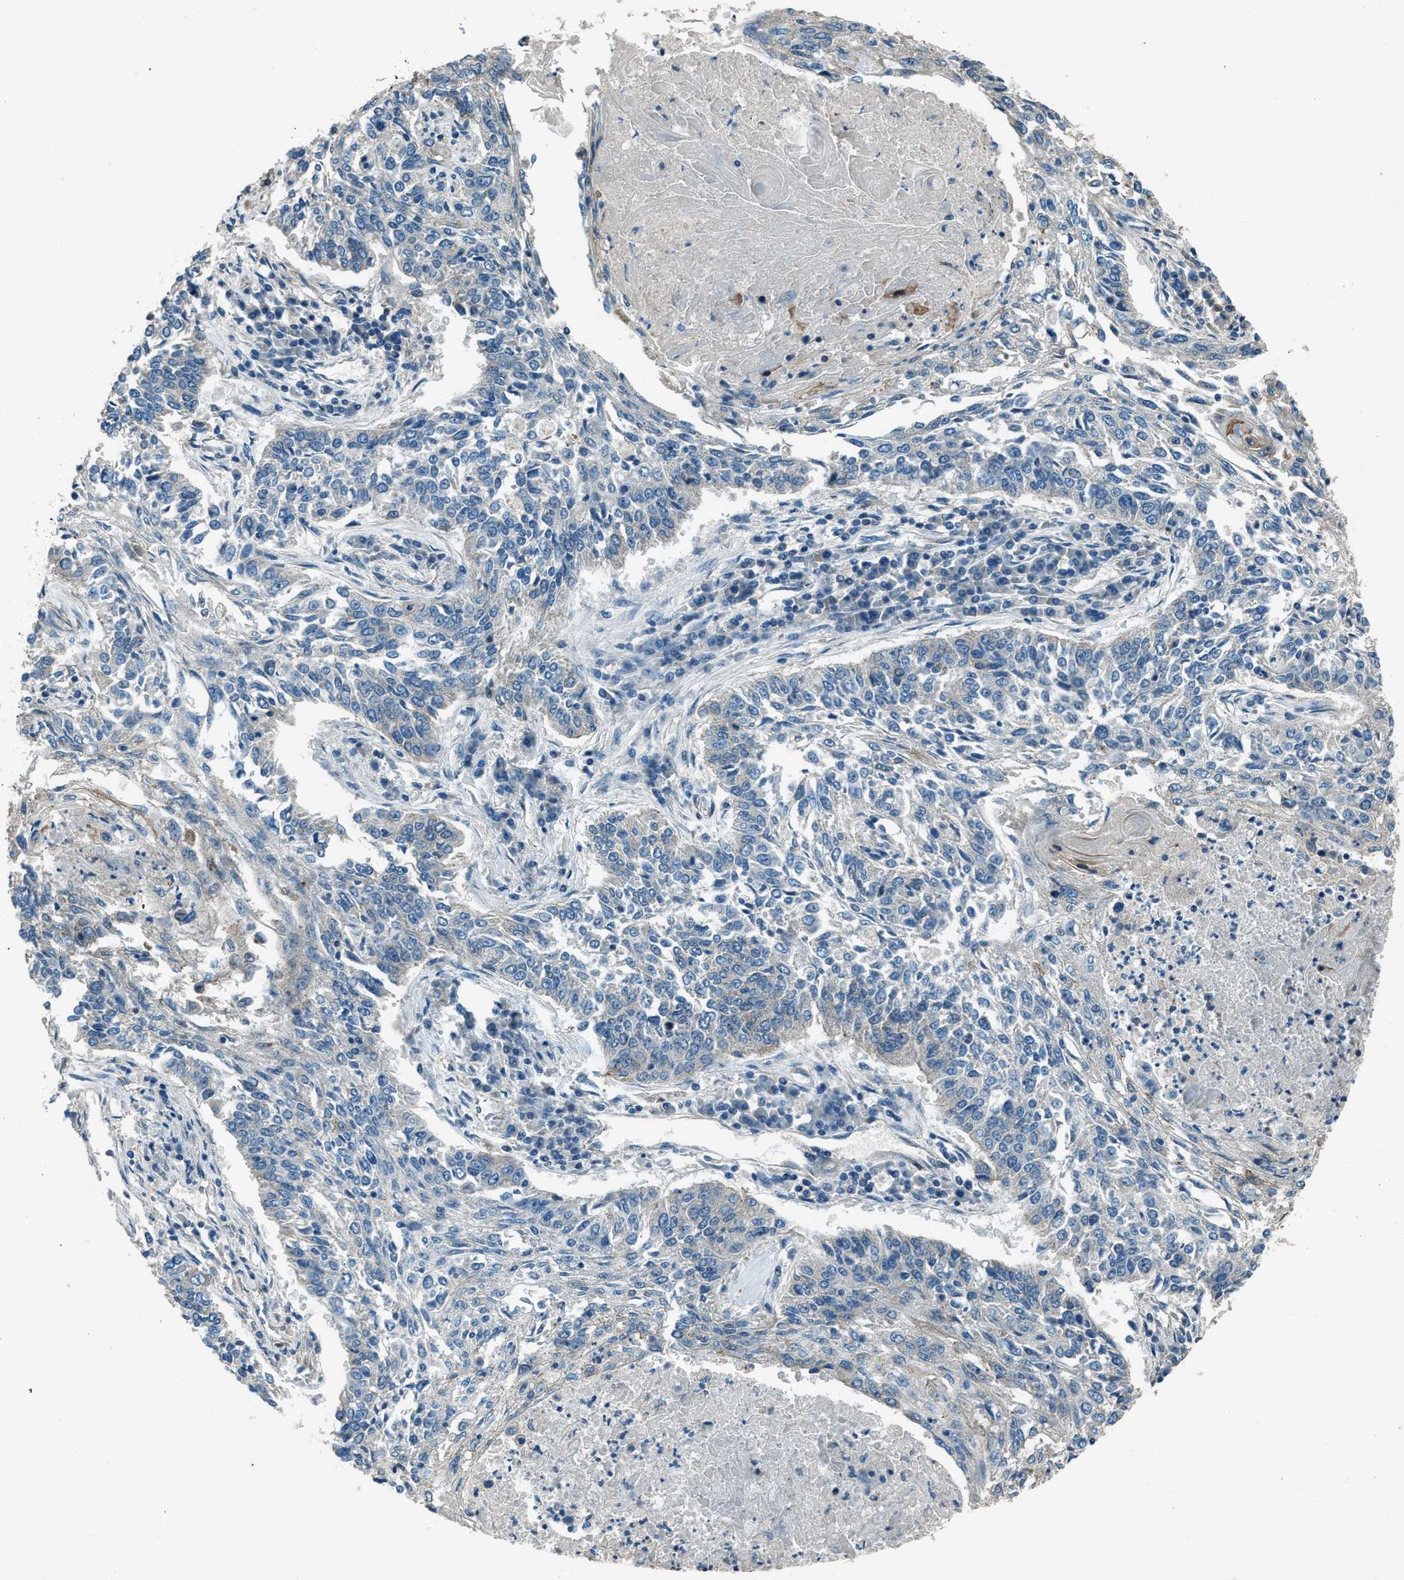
{"staining": {"intensity": "negative", "quantity": "none", "location": "none"}, "tissue": "lung cancer", "cell_type": "Tumor cells", "image_type": "cancer", "snomed": [{"axis": "morphology", "description": "Normal tissue, NOS"}, {"axis": "morphology", "description": "Squamous cell carcinoma, NOS"}, {"axis": "topography", "description": "Cartilage tissue"}, {"axis": "topography", "description": "Bronchus"}, {"axis": "topography", "description": "Lung"}], "caption": "This photomicrograph is of lung cancer (squamous cell carcinoma) stained with IHC to label a protein in brown with the nuclei are counter-stained blue. There is no expression in tumor cells.", "gene": "SVIL", "patient": {"sex": "female", "age": 49}}